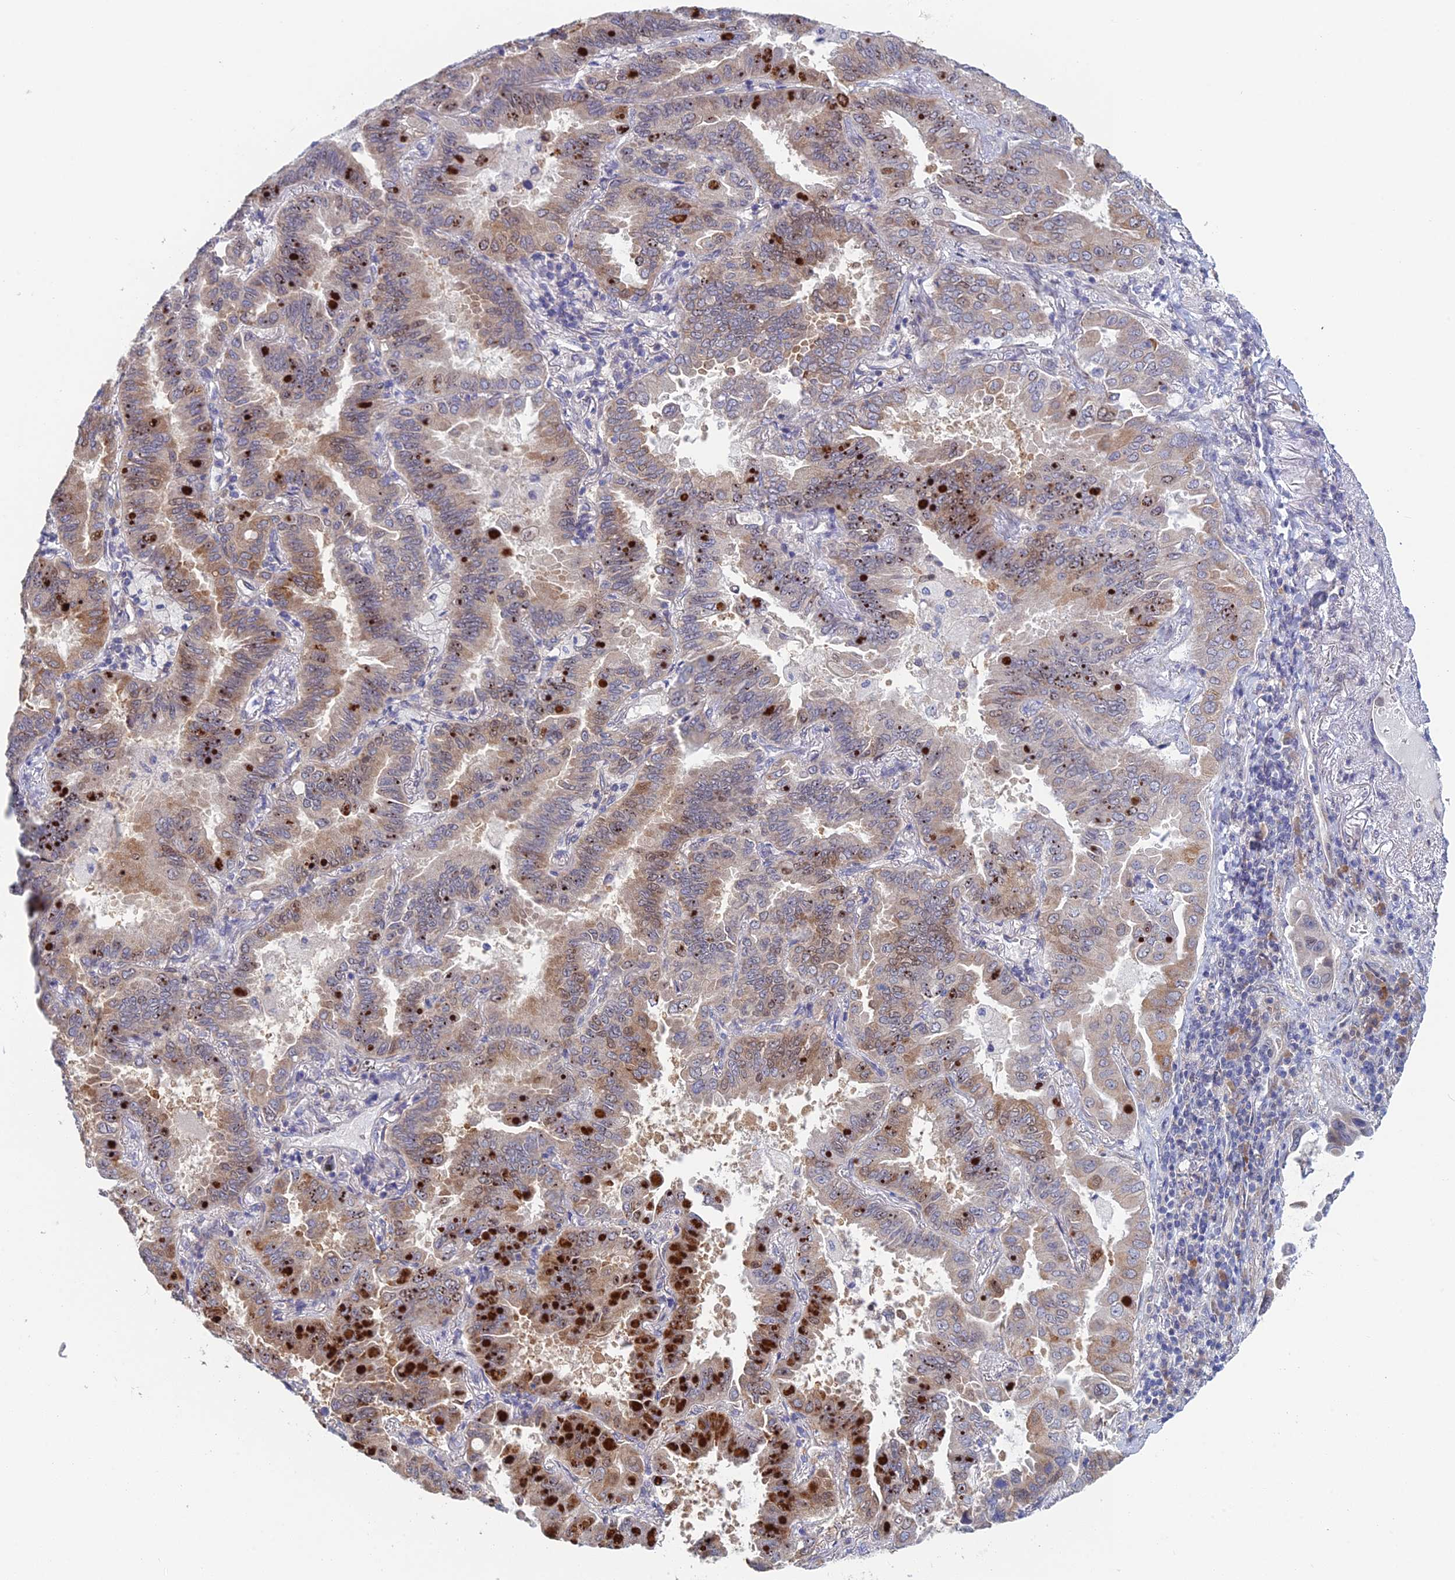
{"staining": {"intensity": "moderate", "quantity": "25%-75%", "location": "cytoplasmic/membranous,nuclear"}, "tissue": "lung cancer", "cell_type": "Tumor cells", "image_type": "cancer", "snomed": [{"axis": "morphology", "description": "Adenocarcinoma, NOS"}, {"axis": "topography", "description": "Lung"}], "caption": "About 25%-75% of tumor cells in lung adenocarcinoma exhibit moderate cytoplasmic/membranous and nuclear protein staining as visualized by brown immunohistochemical staining.", "gene": "SRA1", "patient": {"sex": "male", "age": 64}}